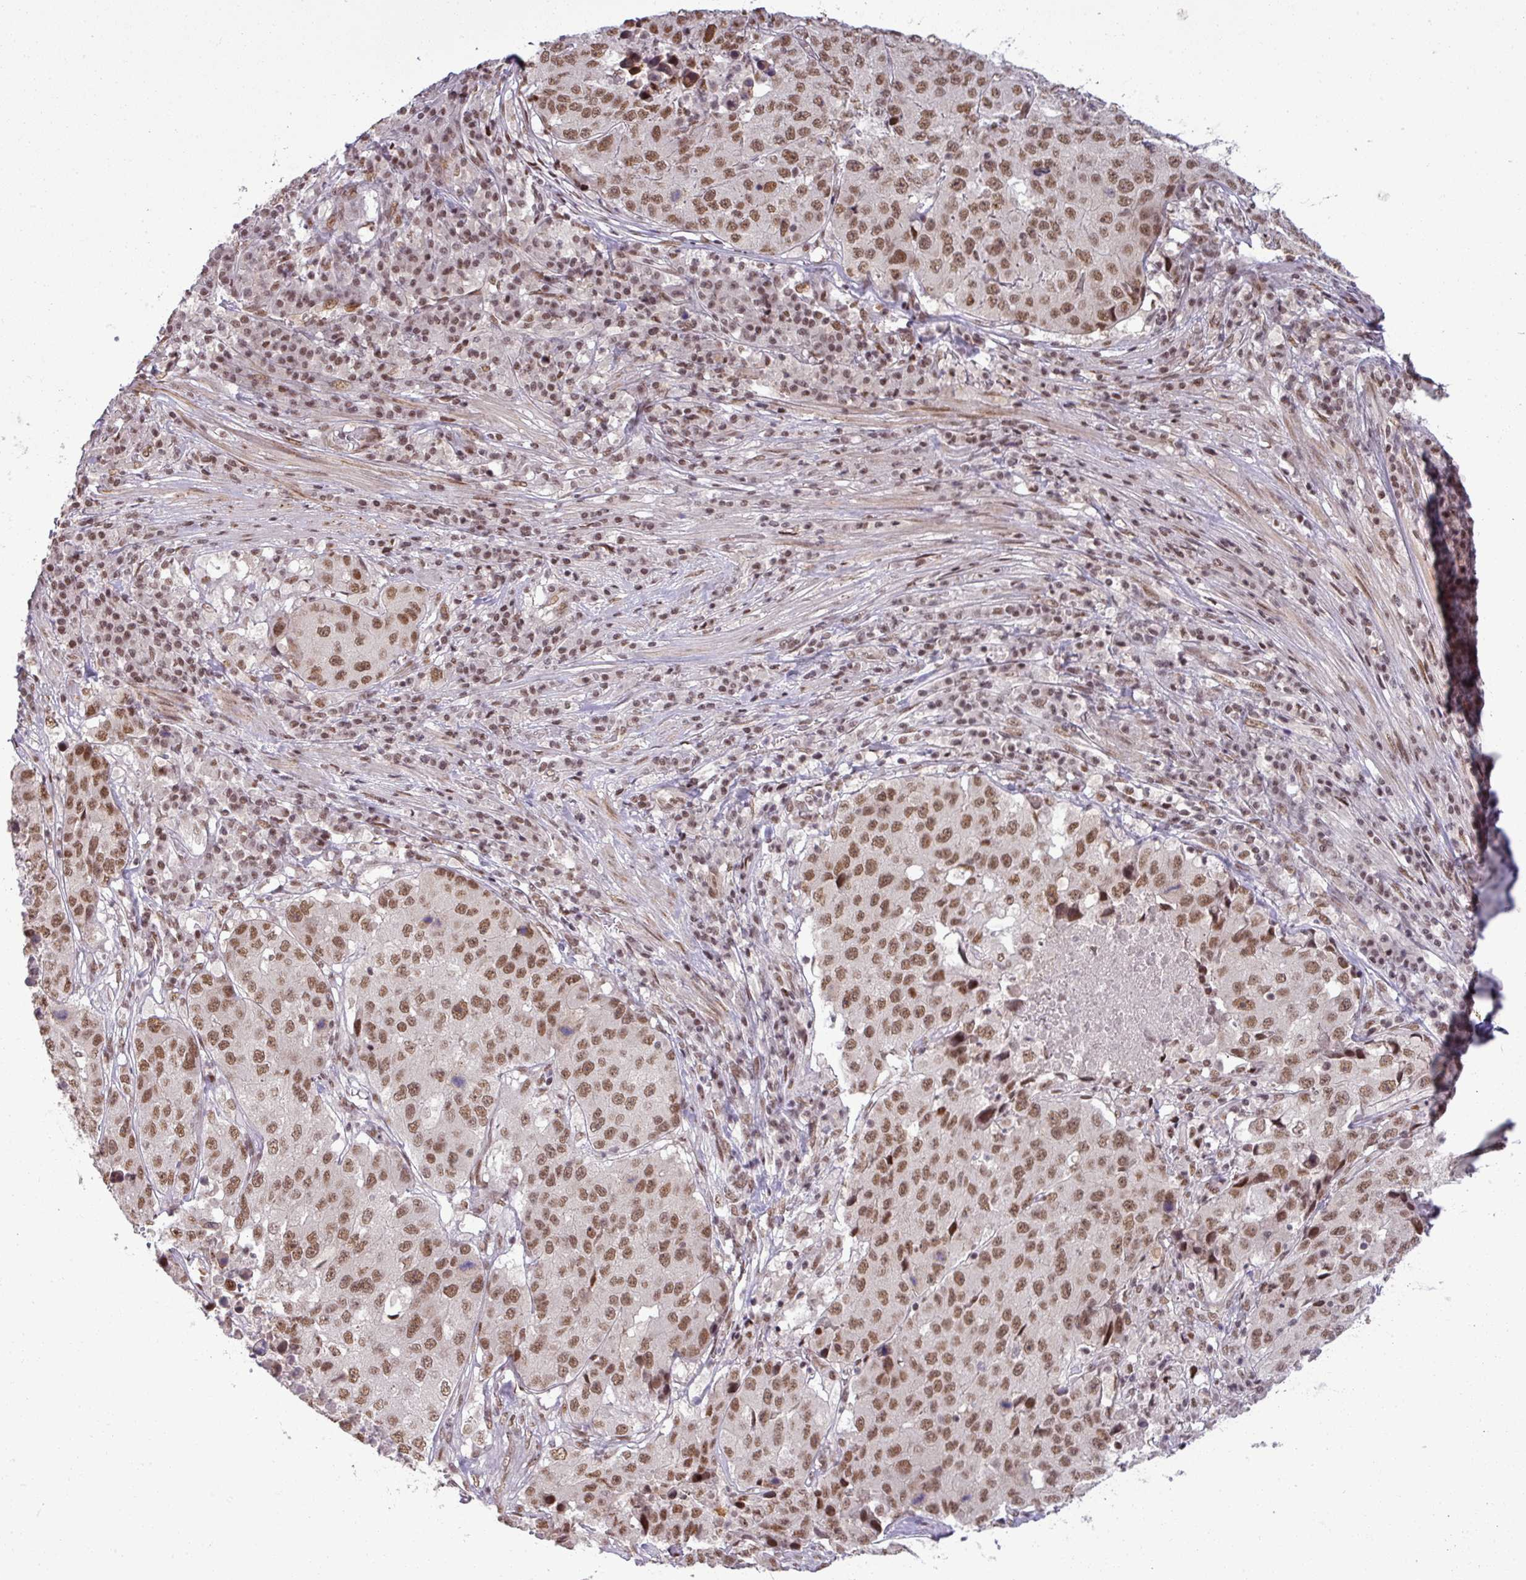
{"staining": {"intensity": "moderate", "quantity": ">75%", "location": "nuclear"}, "tissue": "stomach cancer", "cell_type": "Tumor cells", "image_type": "cancer", "snomed": [{"axis": "morphology", "description": "Adenocarcinoma, NOS"}, {"axis": "topography", "description": "Stomach"}], "caption": "Moderate nuclear expression is seen in approximately >75% of tumor cells in stomach cancer.", "gene": "PTPN20", "patient": {"sex": "male", "age": 71}}